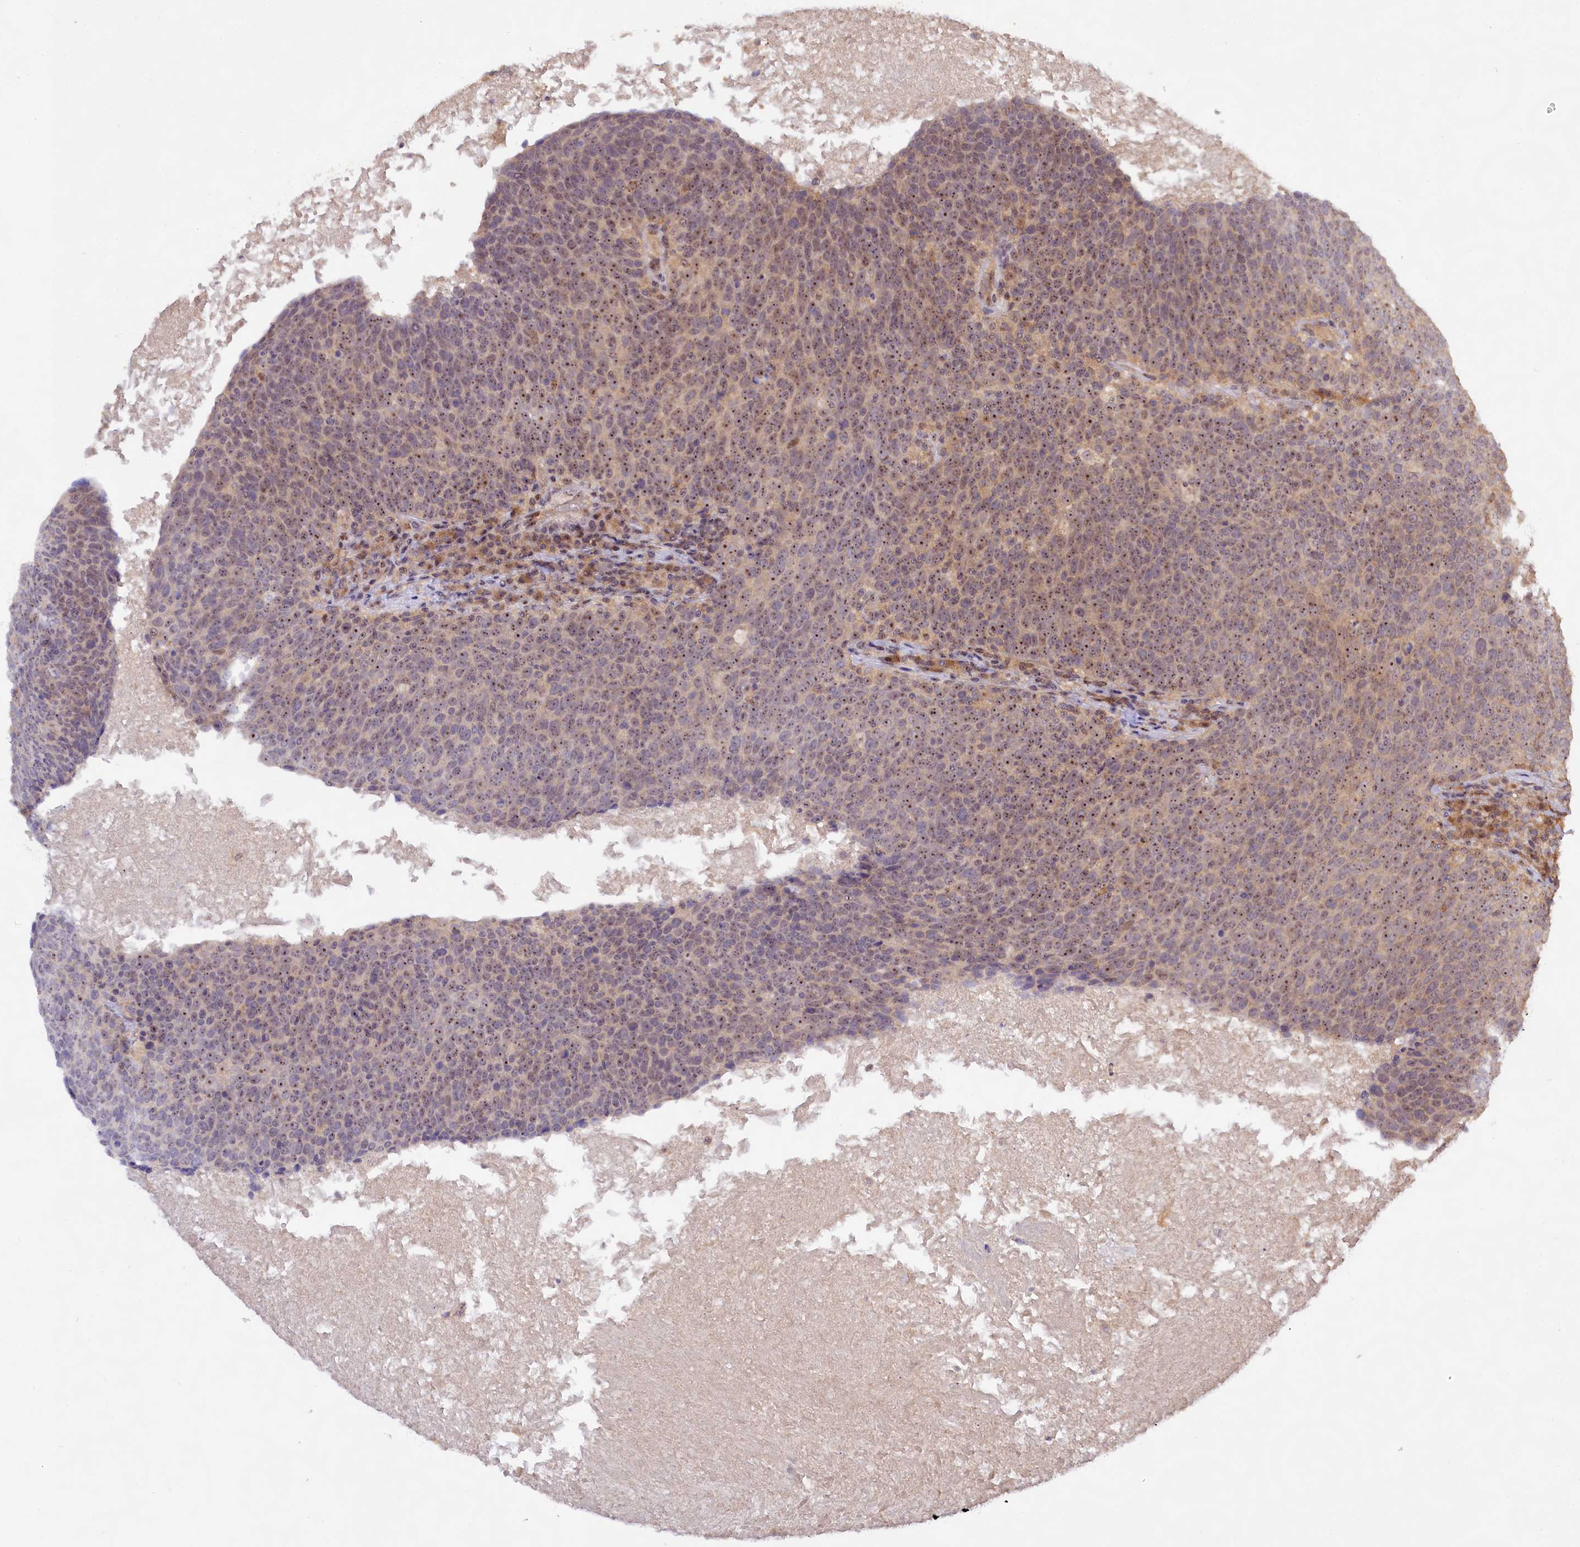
{"staining": {"intensity": "moderate", "quantity": ">75%", "location": "nuclear"}, "tissue": "head and neck cancer", "cell_type": "Tumor cells", "image_type": "cancer", "snomed": [{"axis": "morphology", "description": "Squamous cell carcinoma, NOS"}, {"axis": "morphology", "description": "Squamous cell carcinoma, metastatic, NOS"}, {"axis": "topography", "description": "Lymph node"}, {"axis": "topography", "description": "Head-Neck"}], "caption": "Human head and neck squamous cell carcinoma stained with a protein marker demonstrates moderate staining in tumor cells.", "gene": "RRP8", "patient": {"sex": "male", "age": 62}}